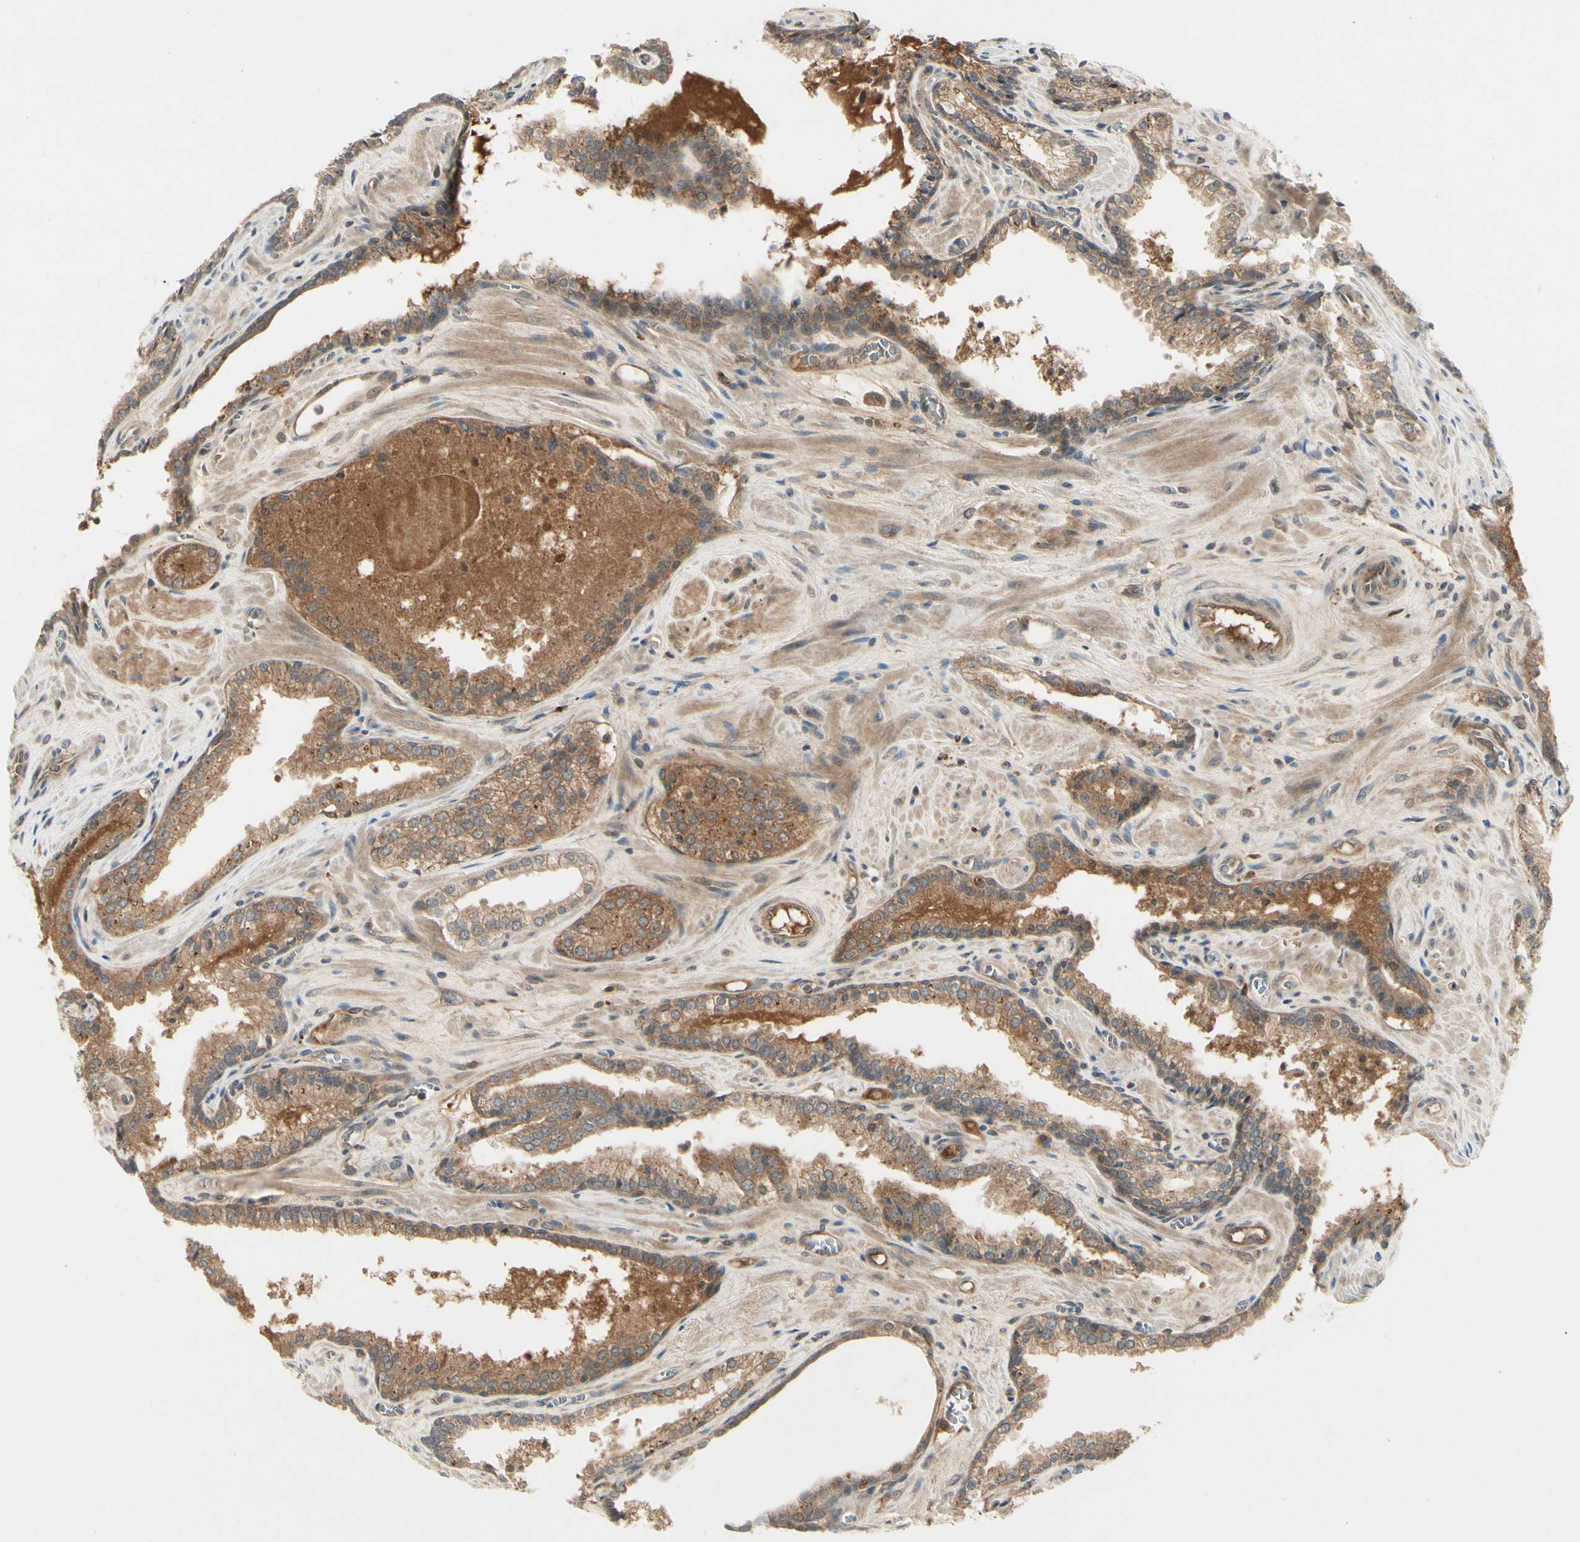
{"staining": {"intensity": "moderate", "quantity": ">75%", "location": "cytoplasmic/membranous"}, "tissue": "prostate cancer", "cell_type": "Tumor cells", "image_type": "cancer", "snomed": [{"axis": "morphology", "description": "Adenocarcinoma, Low grade"}, {"axis": "topography", "description": "Prostate"}], "caption": "Adenocarcinoma (low-grade) (prostate) stained for a protein (brown) demonstrates moderate cytoplasmic/membranous positive staining in about >75% of tumor cells.", "gene": "RNF14", "patient": {"sex": "male", "age": 60}}